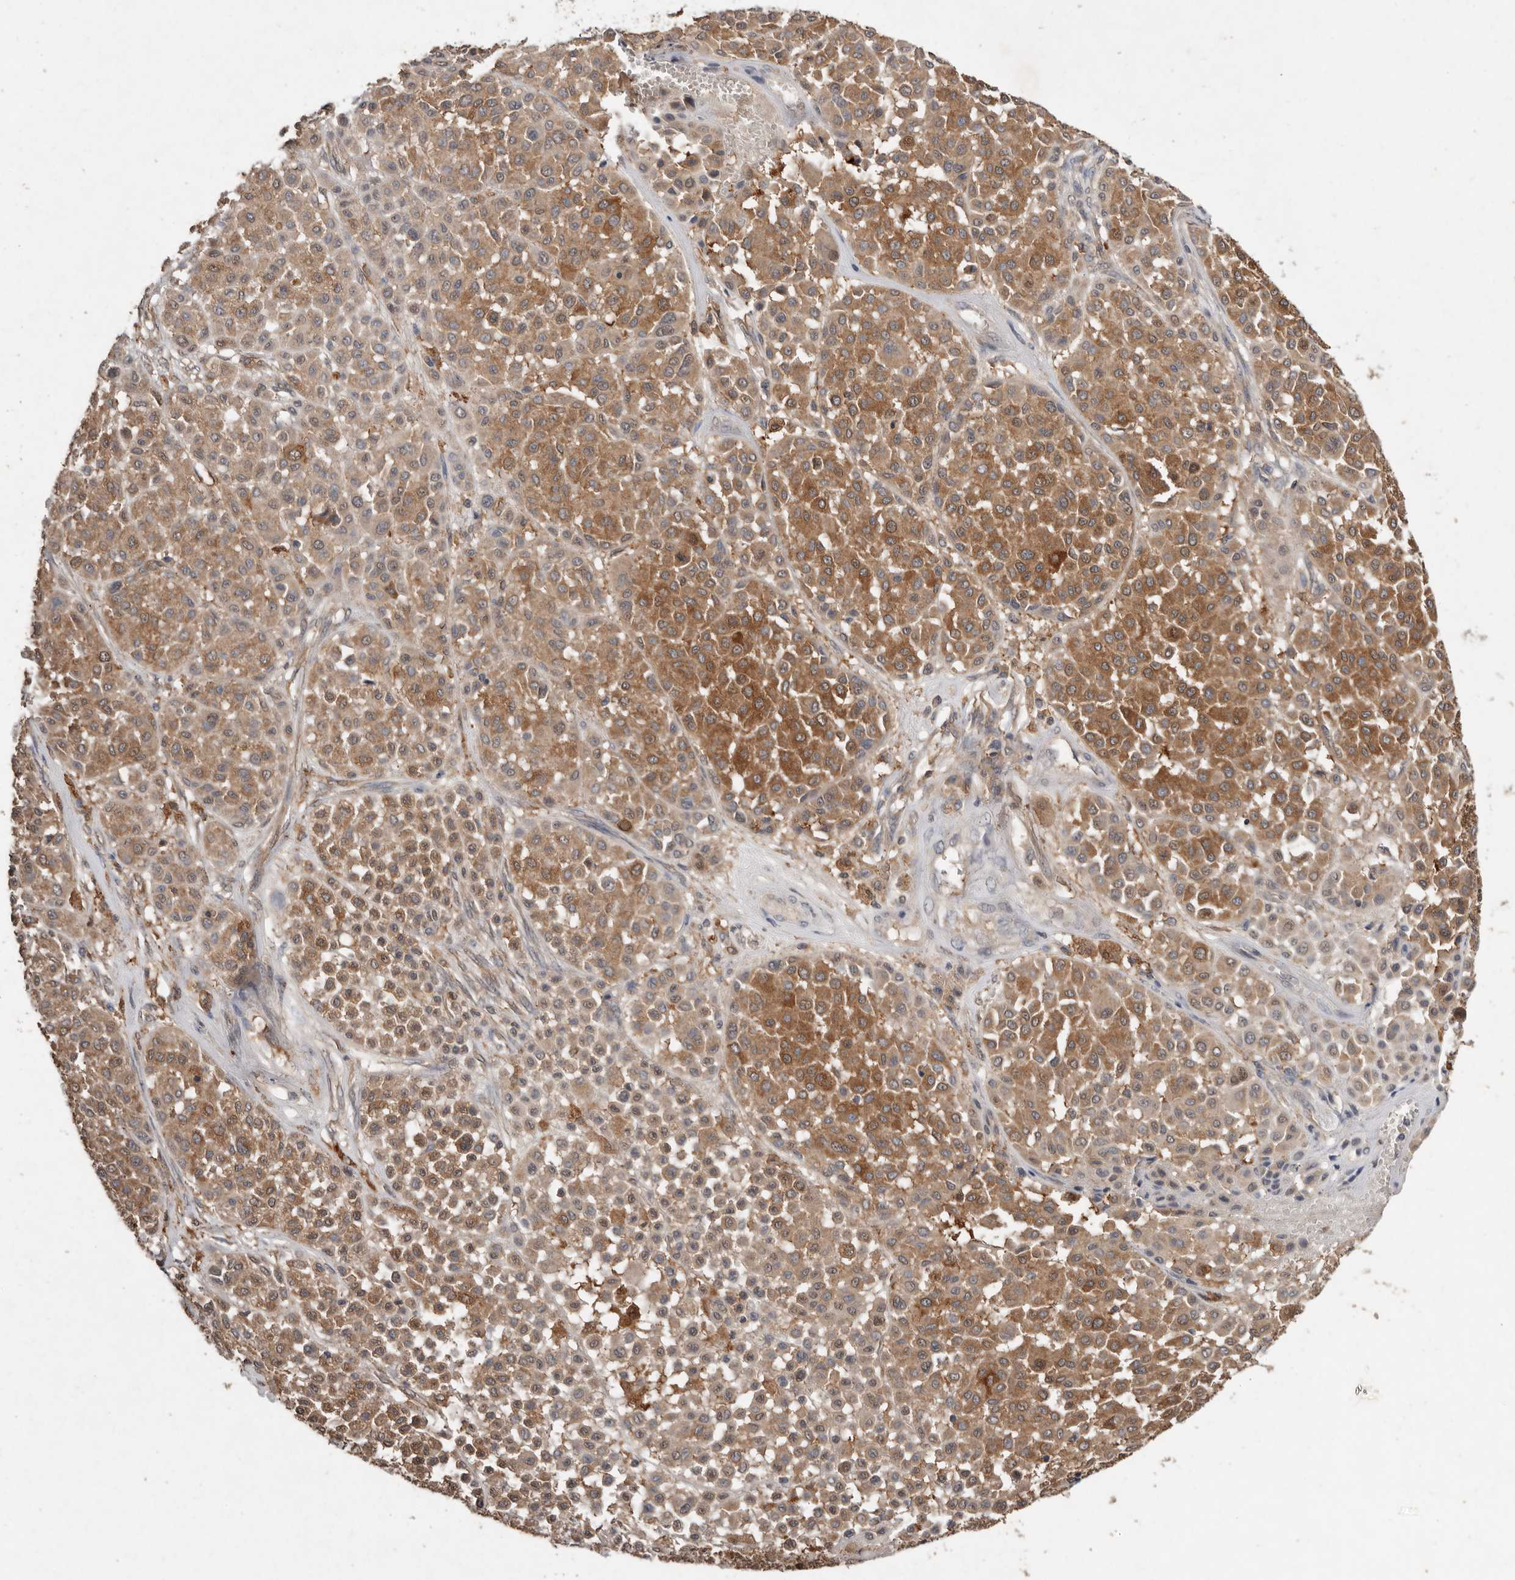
{"staining": {"intensity": "moderate", "quantity": ">75%", "location": "cytoplasmic/membranous"}, "tissue": "melanoma", "cell_type": "Tumor cells", "image_type": "cancer", "snomed": [{"axis": "morphology", "description": "Malignant melanoma, Metastatic site"}, {"axis": "topography", "description": "Soft tissue"}], "caption": "IHC (DAB) staining of malignant melanoma (metastatic site) reveals moderate cytoplasmic/membranous protein expression in about >75% of tumor cells. (Stains: DAB in brown, nuclei in blue, Microscopy: brightfield microscopy at high magnification).", "gene": "EDEM1", "patient": {"sex": "male", "age": 41}}